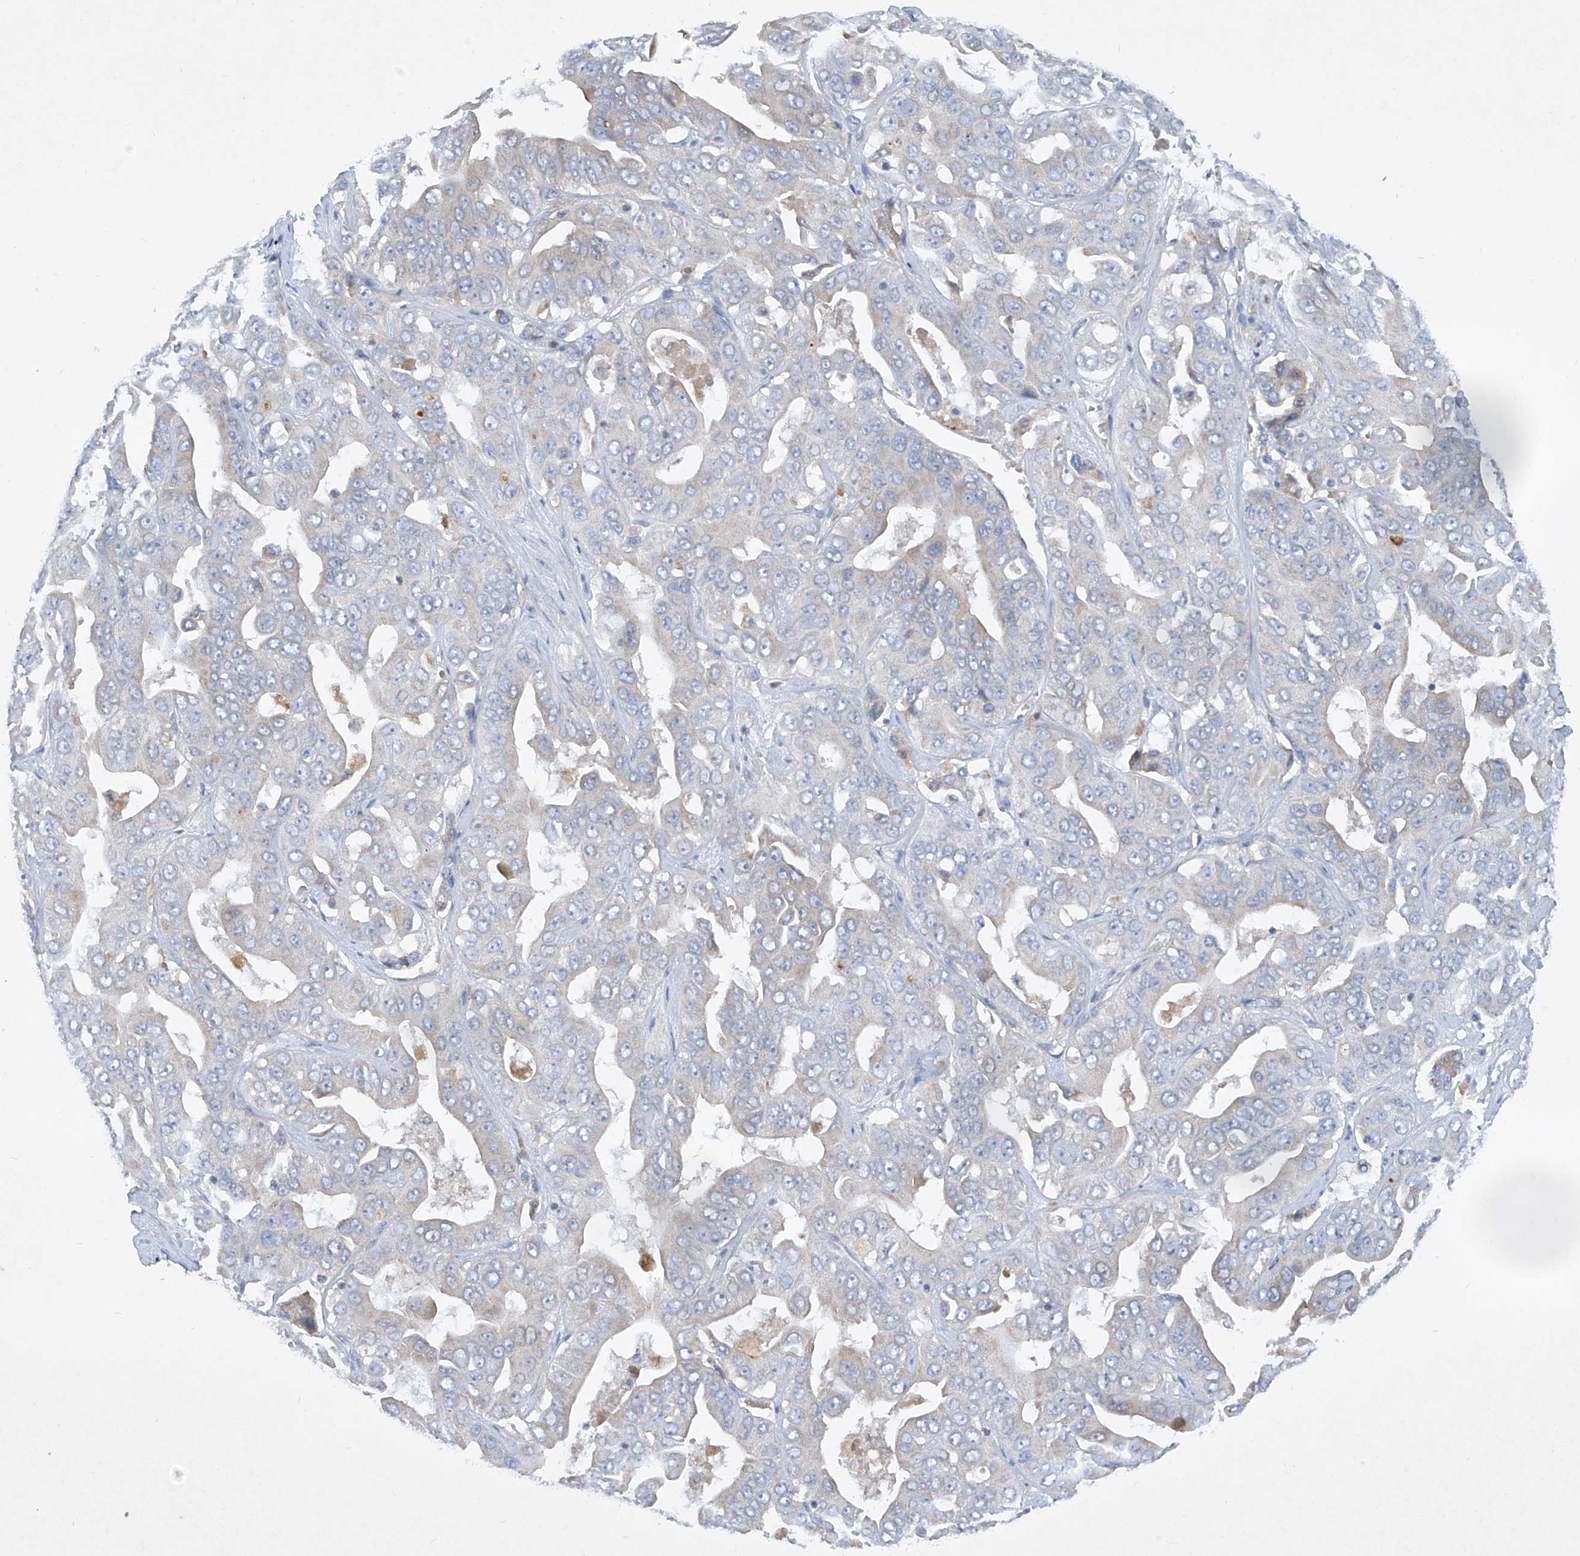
{"staining": {"intensity": "negative", "quantity": "none", "location": "none"}, "tissue": "liver cancer", "cell_type": "Tumor cells", "image_type": "cancer", "snomed": [{"axis": "morphology", "description": "Cholangiocarcinoma"}, {"axis": "topography", "description": "Liver"}], "caption": "Liver cancer (cholangiocarcinoma) was stained to show a protein in brown. There is no significant positivity in tumor cells.", "gene": "HAS3", "patient": {"sex": "female", "age": 52}}